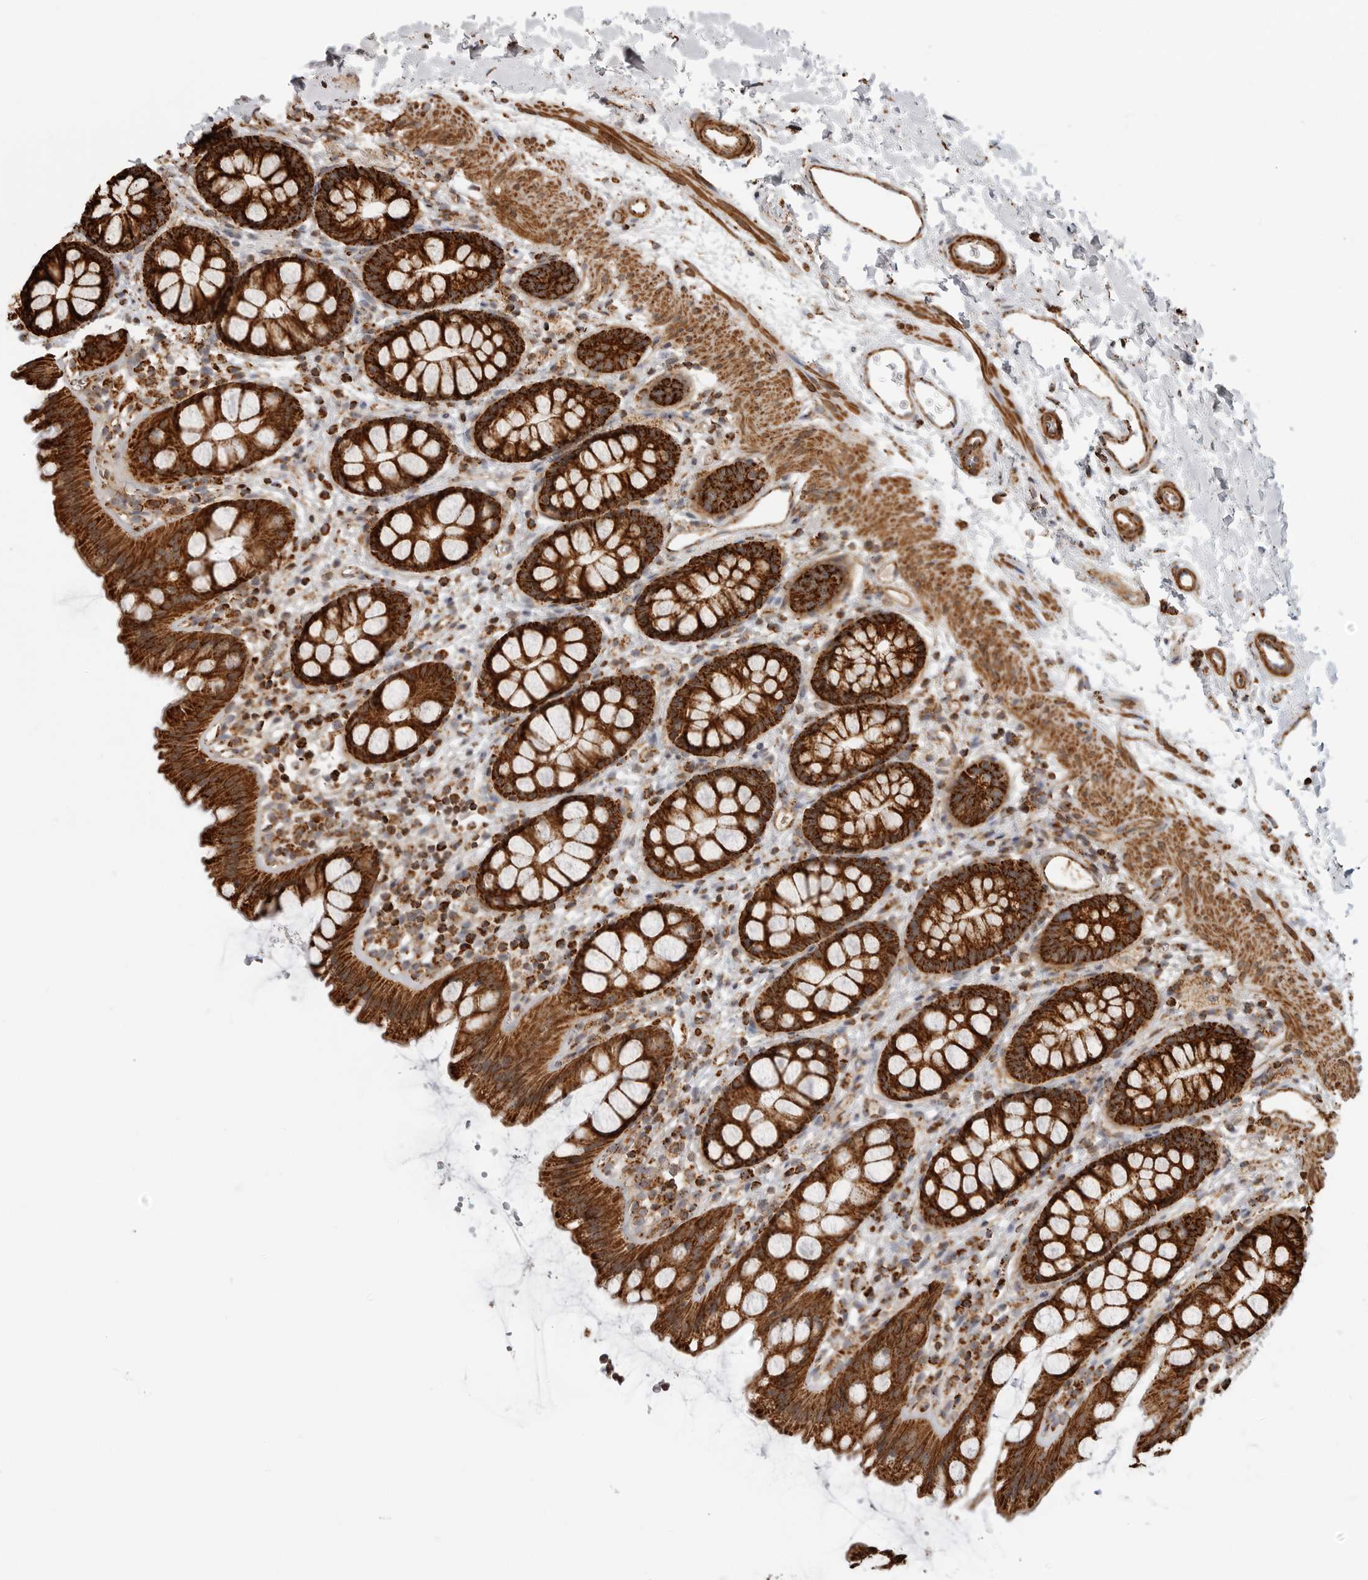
{"staining": {"intensity": "strong", "quantity": ">75%", "location": "cytoplasmic/membranous"}, "tissue": "rectum", "cell_type": "Glandular cells", "image_type": "normal", "snomed": [{"axis": "morphology", "description": "Normal tissue, NOS"}, {"axis": "topography", "description": "Rectum"}], "caption": "An image of human rectum stained for a protein shows strong cytoplasmic/membranous brown staining in glandular cells.", "gene": "BMP2K", "patient": {"sex": "female", "age": 65}}